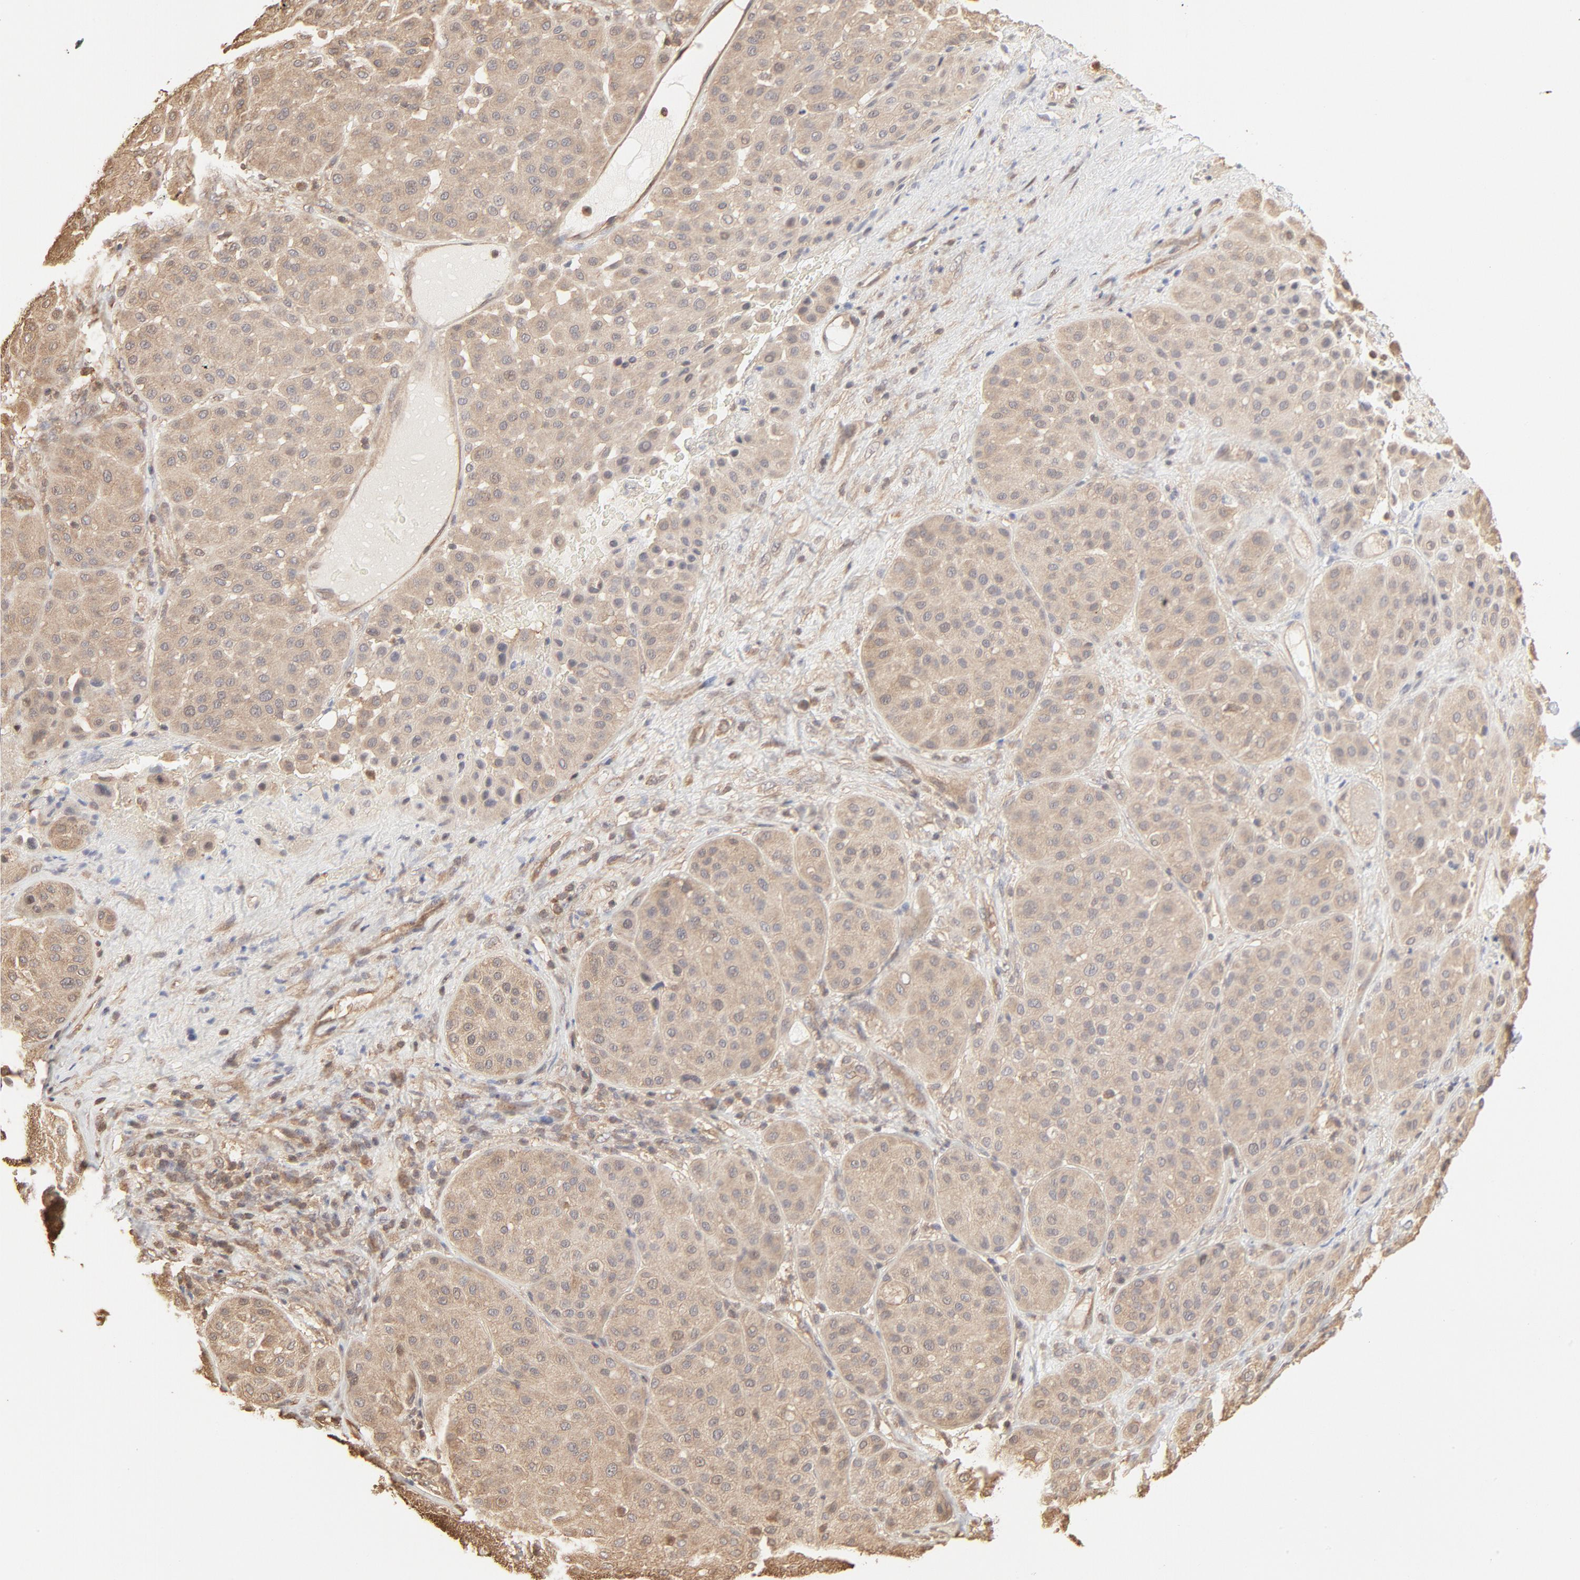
{"staining": {"intensity": "weak", "quantity": ">75%", "location": "cytoplasmic/membranous"}, "tissue": "melanoma", "cell_type": "Tumor cells", "image_type": "cancer", "snomed": [{"axis": "morphology", "description": "Normal tissue, NOS"}, {"axis": "morphology", "description": "Malignant melanoma, Metastatic site"}, {"axis": "topography", "description": "Skin"}], "caption": "Immunohistochemistry (IHC) of melanoma shows low levels of weak cytoplasmic/membranous expression in about >75% of tumor cells. Nuclei are stained in blue.", "gene": "PPP2CA", "patient": {"sex": "male", "age": 41}}